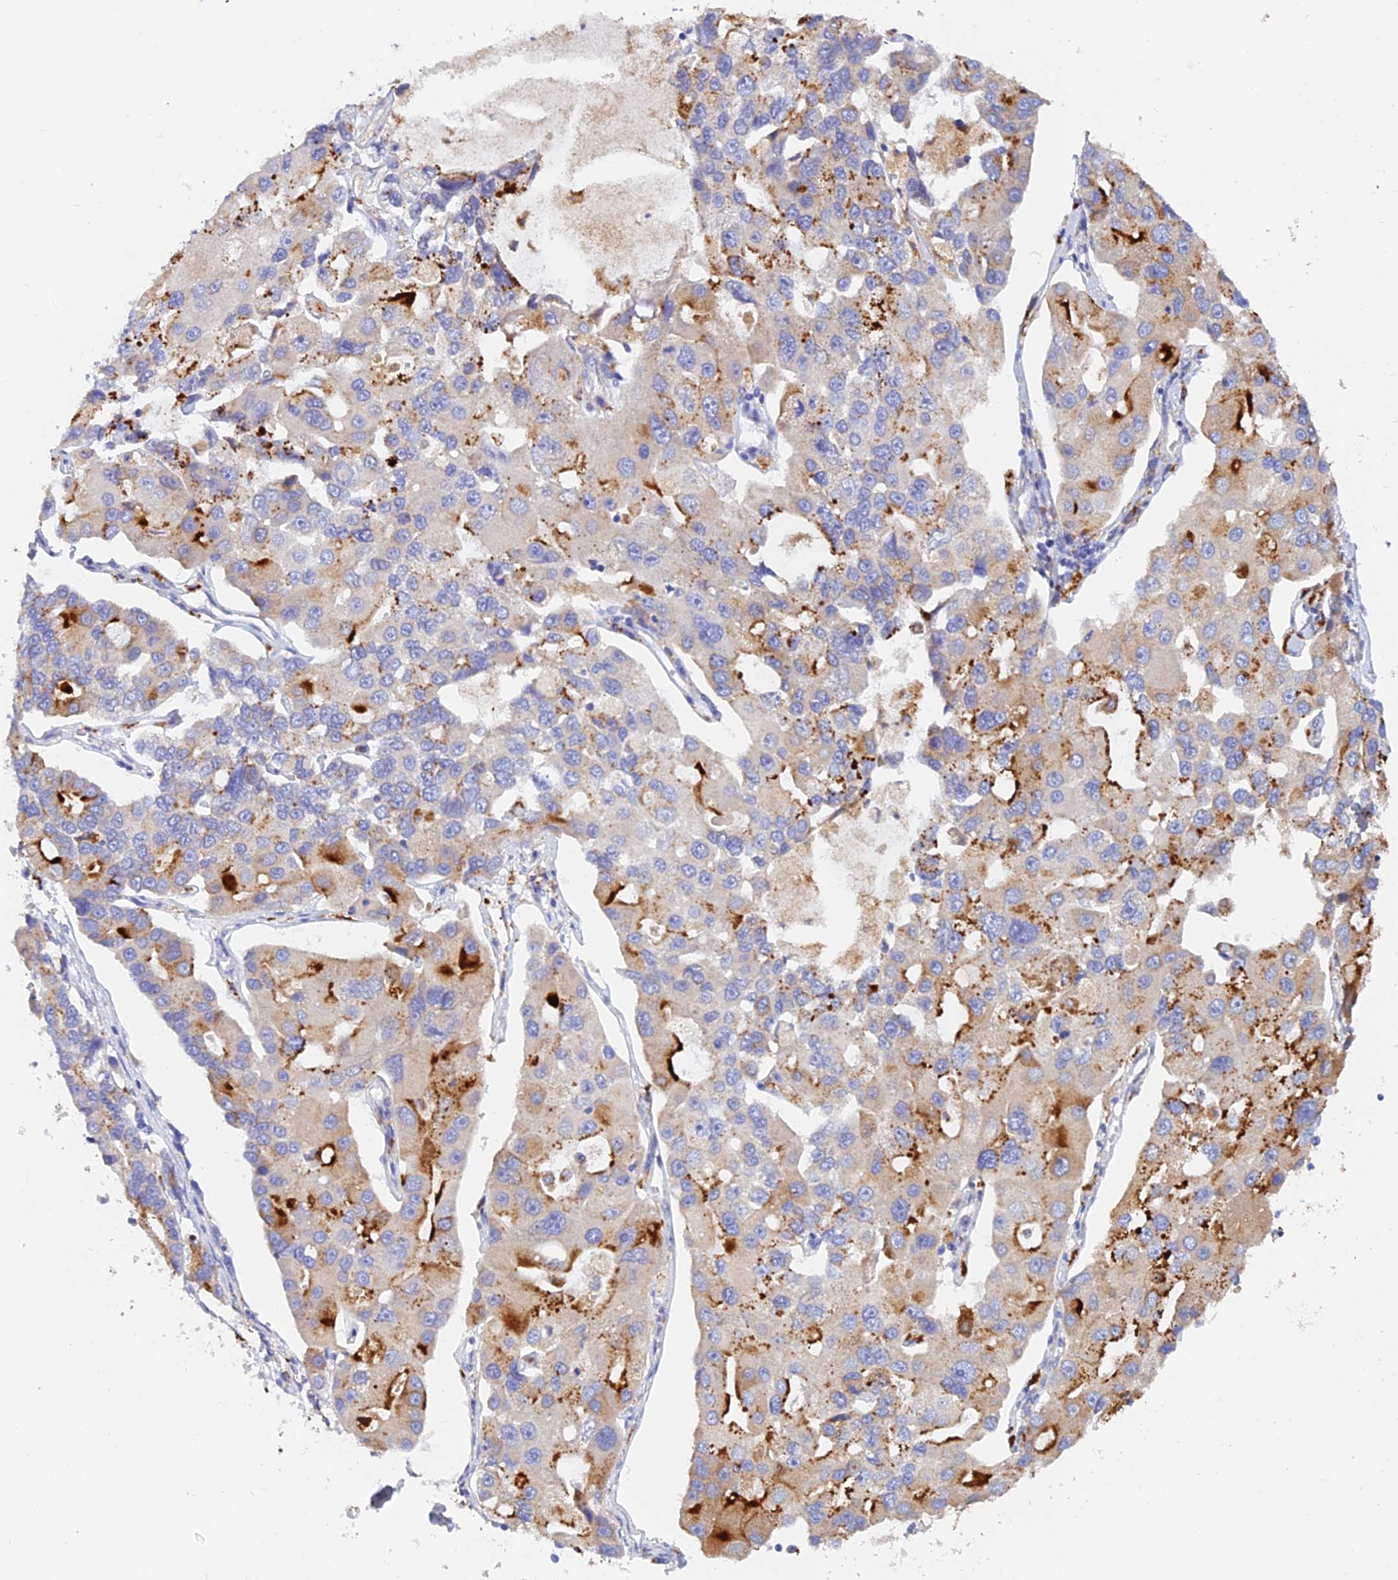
{"staining": {"intensity": "strong", "quantity": "<25%", "location": "cytoplasmic/membranous"}, "tissue": "lung cancer", "cell_type": "Tumor cells", "image_type": "cancer", "snomed": [{"axis": "morphology", "description": "Adenocarcinoma, NOS"}, {"axis": "topography", "description": "Lung"}], "caption": "Strong cytoplasmic/membranous expression for a protein is identified in approximately <25% of tumor cells of lung cancer (adenocarcinoma) using immunohistochemistry (IHC).", "gene": "VKORC1", "patient": {"sex": "female", "age": 54}}